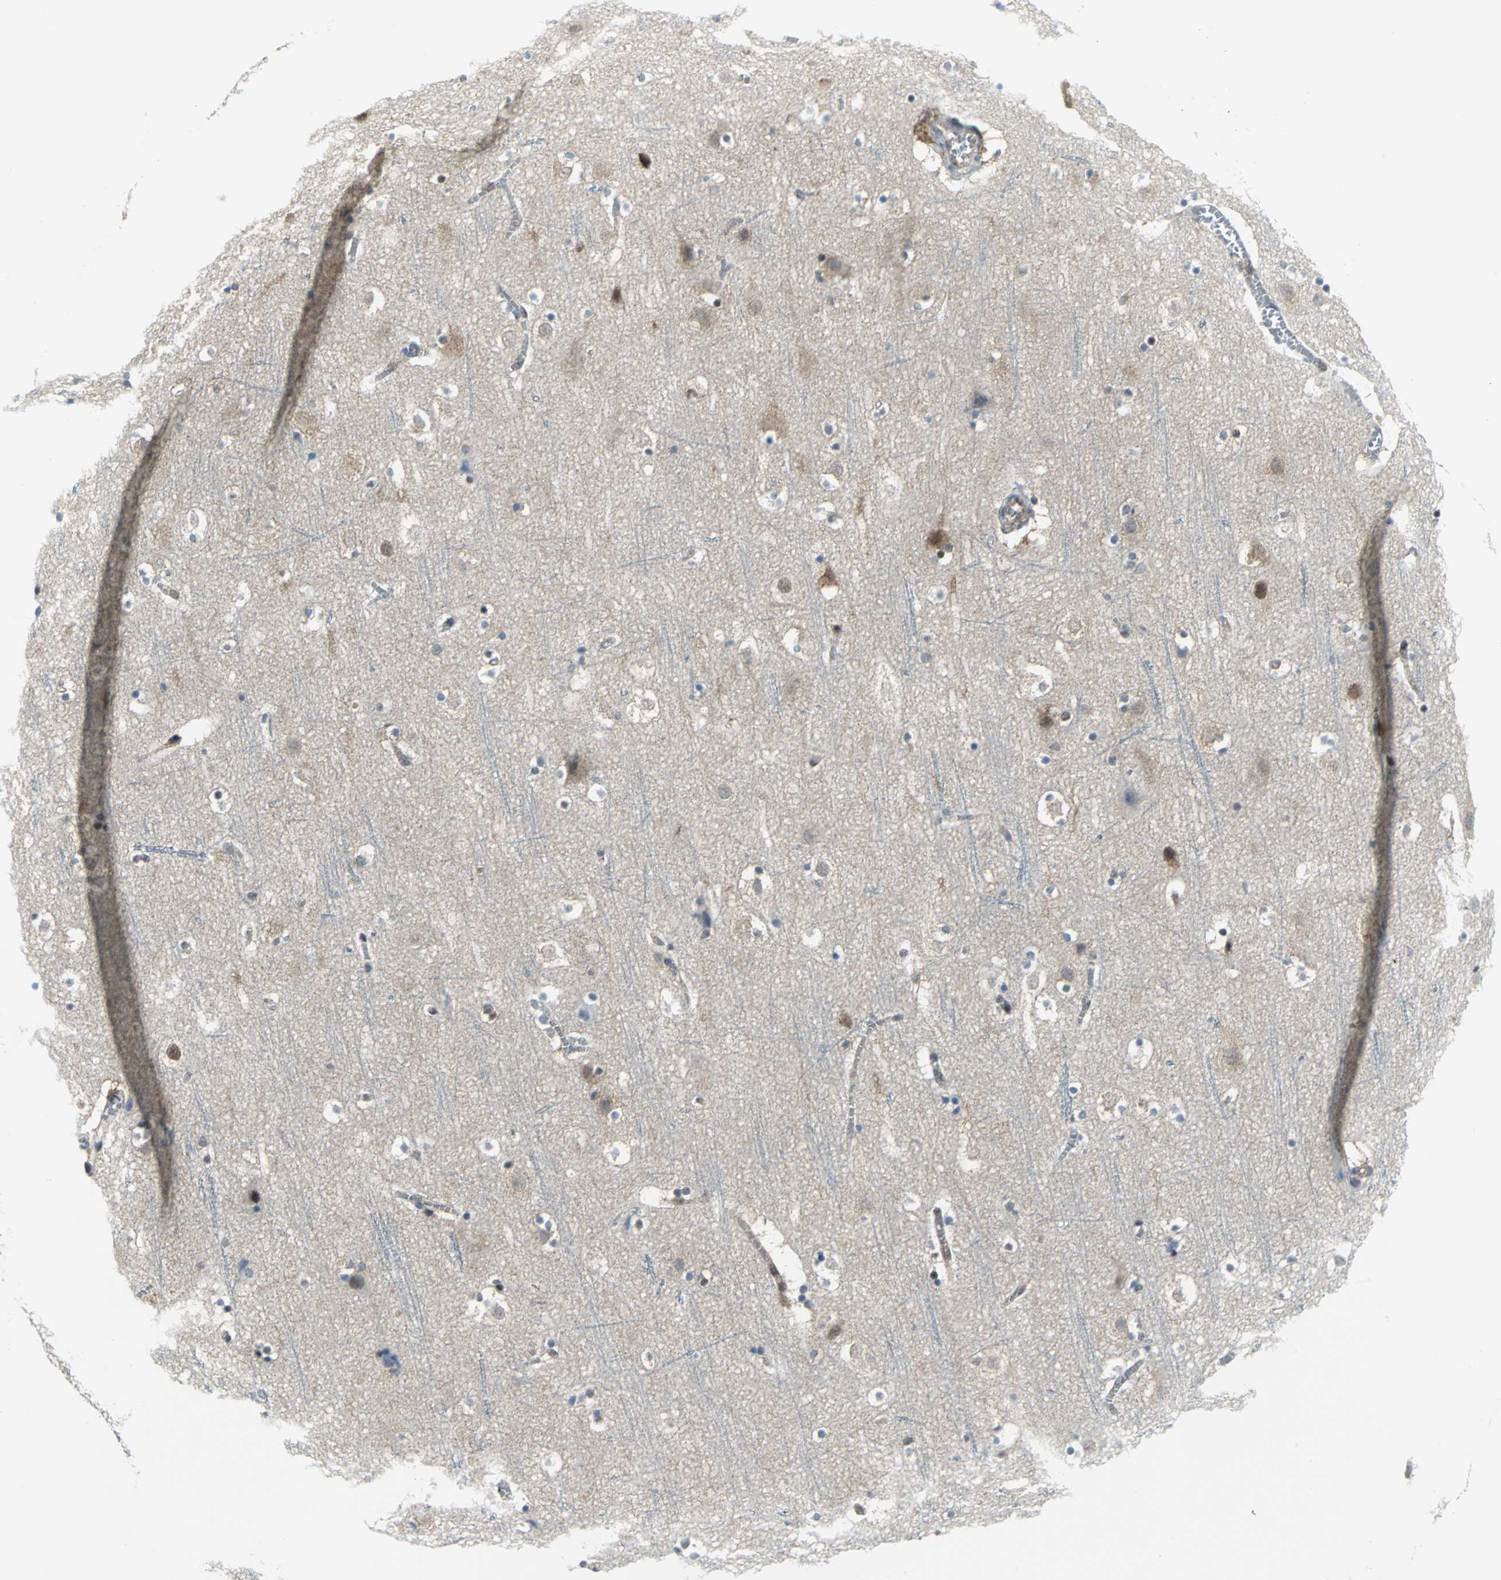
{"staining": {"intensity": "weak", "quantity": ">75%", "location": "cytoplasmic/membranous"}, "tissue": "cerebral cortex", "cell_type": "Endothelial cells", "image_type": "normal", "snomed": [{"axis": "morphology", "description": "Normal tissue, NOS"}, {"axis": "topography", "description": "Cerebral cortex"}], "caption": "A low amount of weak cytoplasmic/membranous positivity is seen in about >75% of endothelial cells in unremarkable cerebral cortex. Nuclei are stained in blue.", "gene": "PSMA4", "patient": {"sex": "male", "age": 45}}